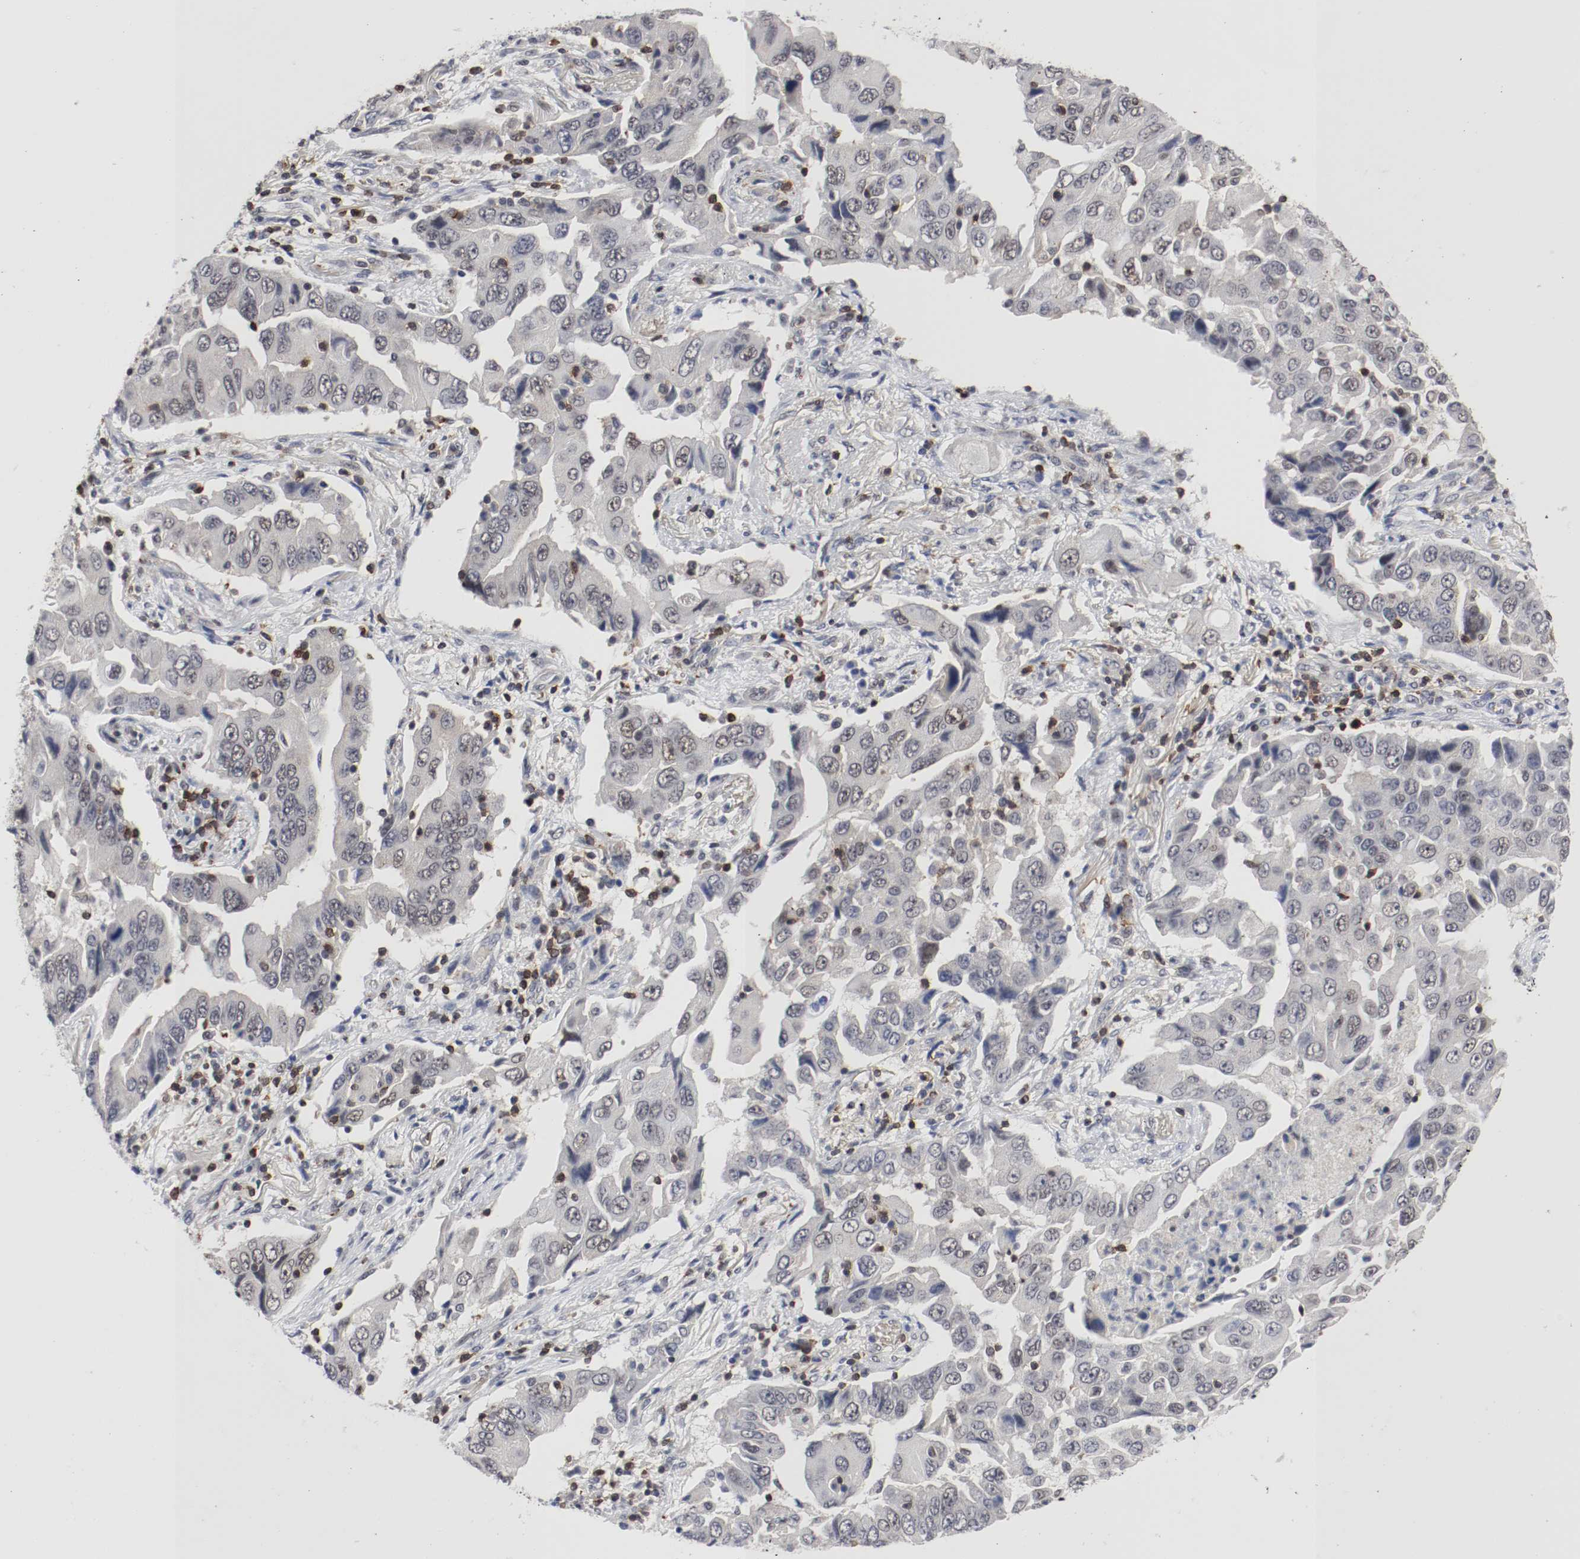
{"staining": {"intensity": "negative", "quantity": "none", "location": "none"}, "tissue": "lung cancer", "cell_type": "Tumor cells", "image_type": "cancer", "snomed": [{"axis": "morphology", "description": "Adenocarcinoma, NOS"}, {"axis": "topography", "description": "Lung"}], "caption": "Lung cancer stained for a protein using IHC displays no expression tumor cells.", "gene": "JUND", "patient": {"sex": "female", "age": 65}}